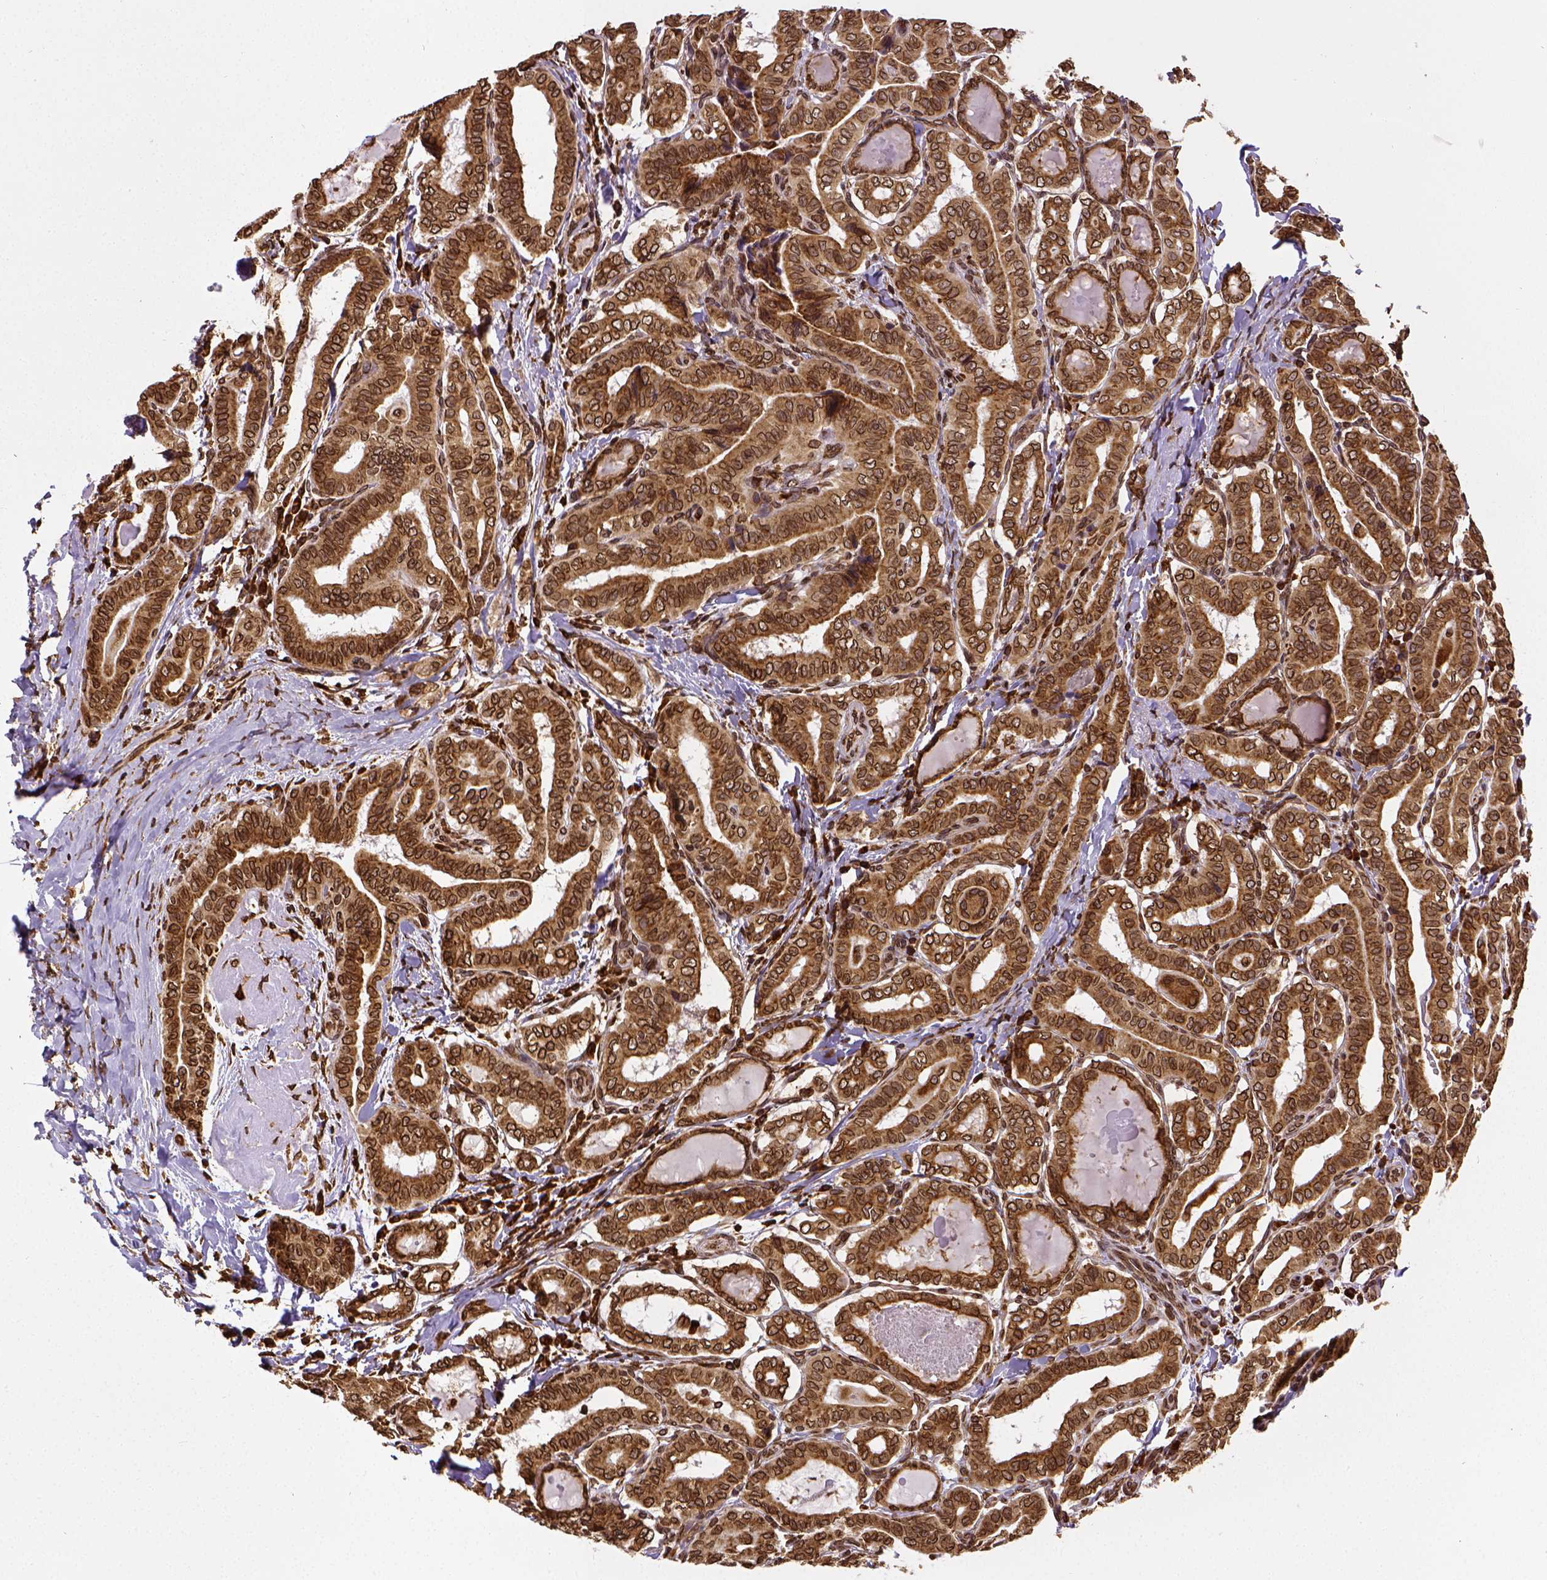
{"staining": {"intensity": "strong", "quantity": ">75%", "location": "cytoplasmic/membranous,nuclear"}, "tissue": "thyroid cancer", "cell_type": "Tumor cells", "image_type": "cancer", "snomed": [{"axis": "morphology", "description": "Papillary adenocarcinoma, NOS"}, {"axis": "morphology", "description": "Papillary adenoma metastatic"}, {"axis": "topography", "description": "Thyroid gland"}], "caption": "Immunohistochemical staining of human thyroid cancer (papillary adenocarcinoma) demonstrates strong cytoplasmic/membranous and nuclear protein expression in about >75% of tumor cells.", "gene": "MTDH", "patient": {"sex": "female", "age": 50}}